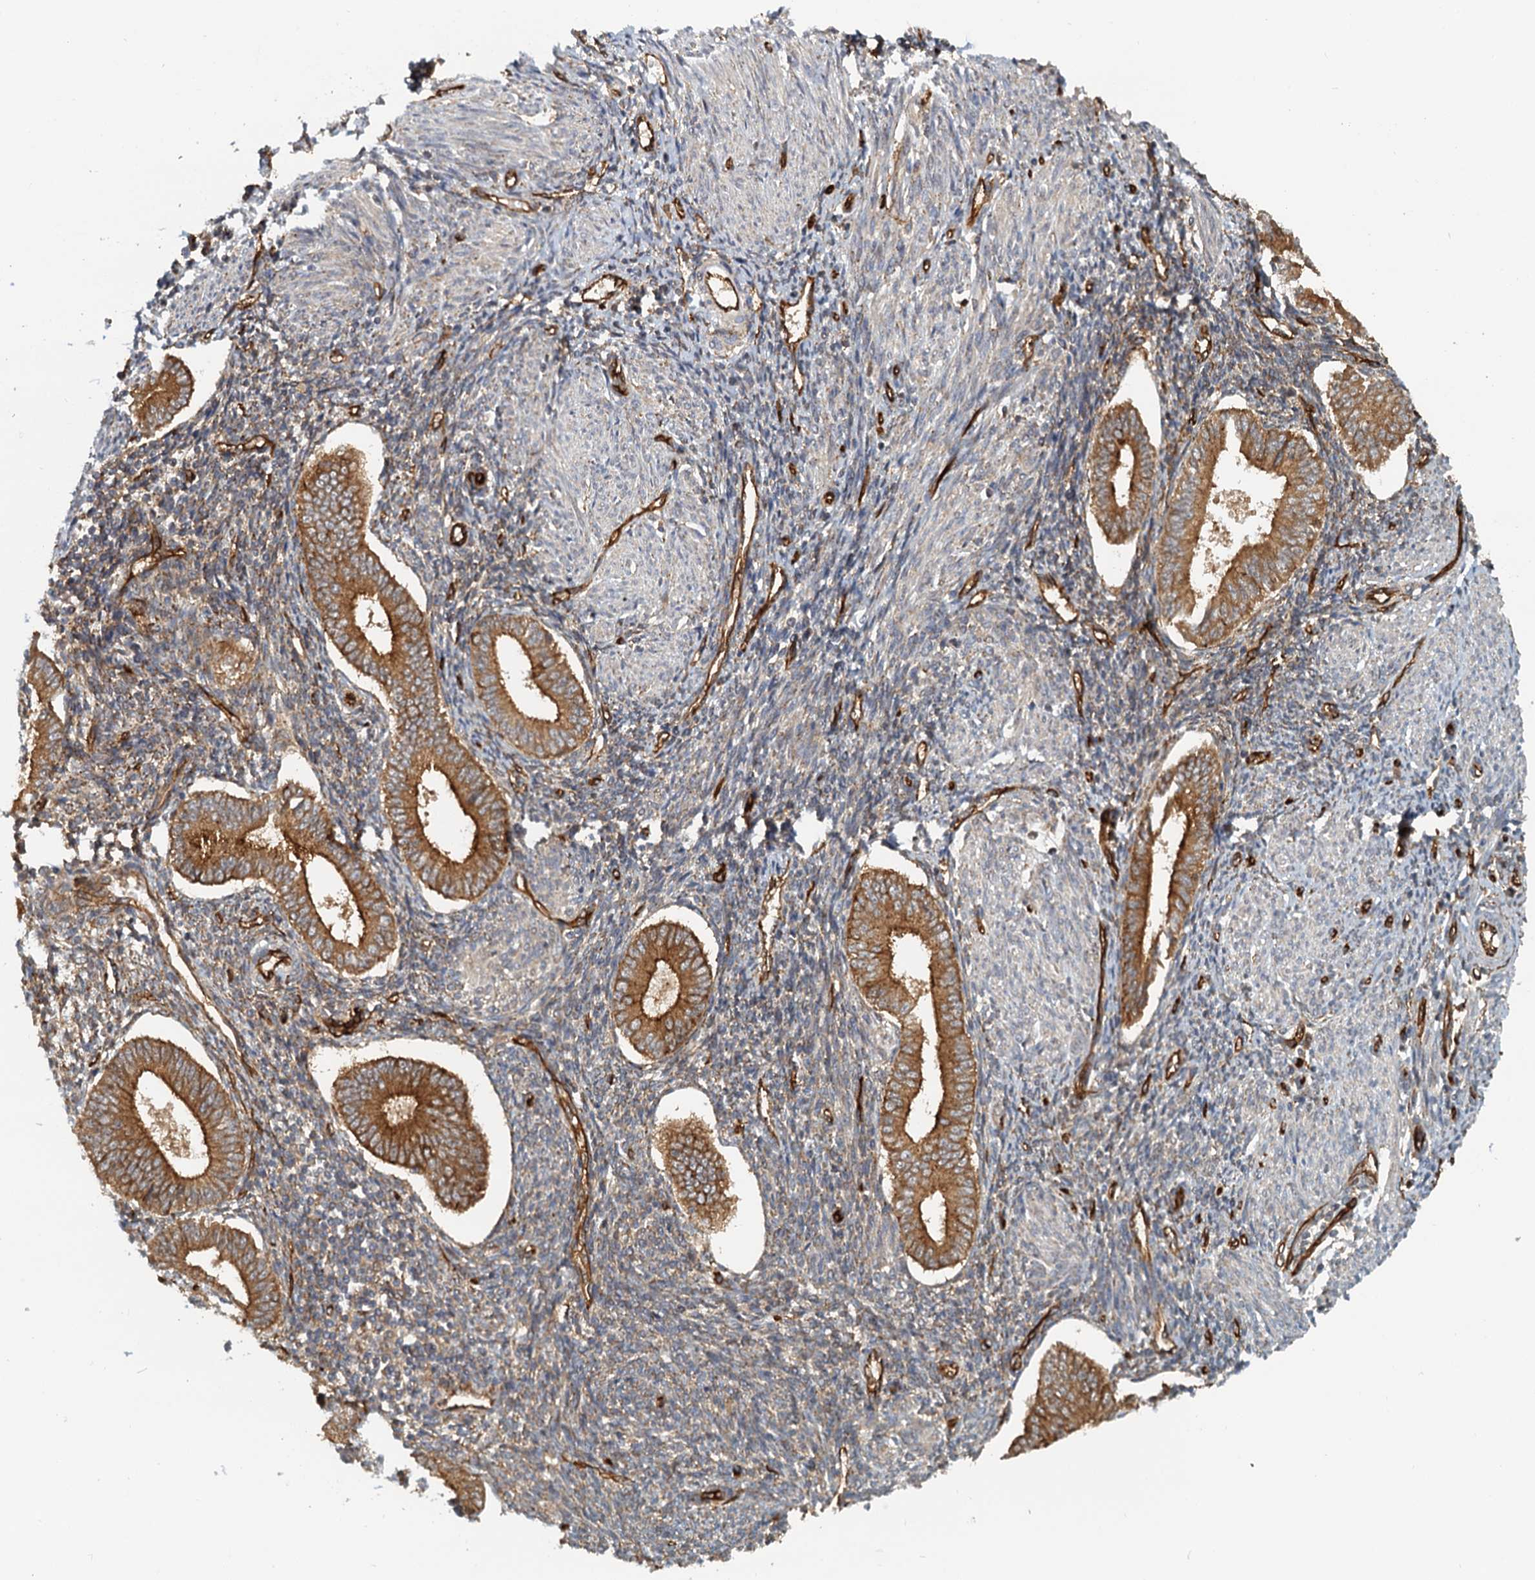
{"staining": {"intensity": "weak", "quantity": "<25%", "location": "cytoplasmic/membranous"}, "tissue": "endometrium", "cell_type": "Cells in endometrial stroma", "image_type": "normal", "snomed": [{"axis": "morphology", "description": "Normal tissue, NOS"}, {"axis": "topography", "description": "Uterus"}, {"axis": "topography", "description": "Endometrium"}], "caption": "Immunohistochemistry histopathology image of unremarkable endometrium stained for a protein (brown), which exhibits no staining in cells in endometrial stroma.", "gene": "NIPAL3", "patient": {"sex": "female", "age": 48}}